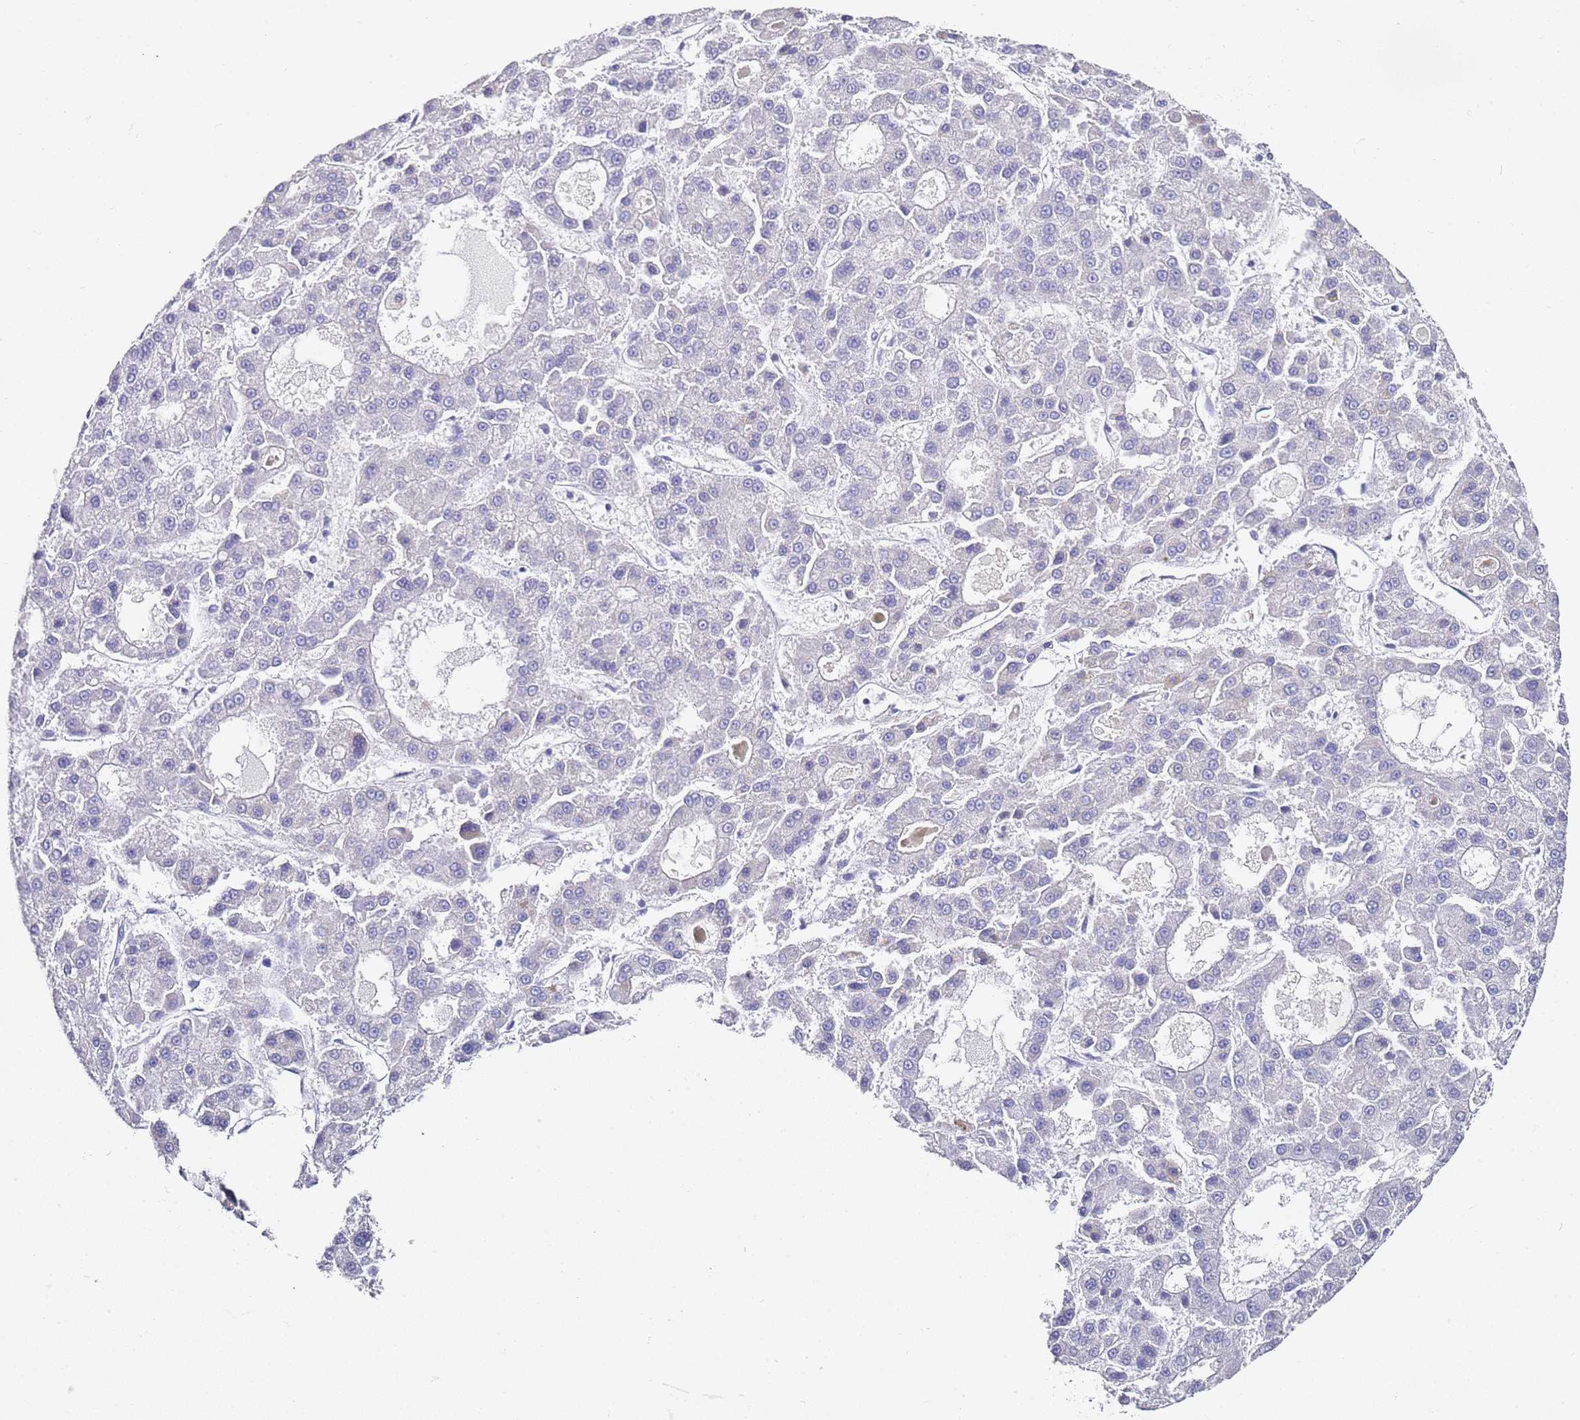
{"staining": {"intensity": "negative", "quantity": "none", "location": "none"}, "tissue": "liver cancer", "cell_type": "Tumor cells", "image_type": "cancer", "snomed": [{"axis": "morphology", "description": "Carcinoma, Hepatocellular, NOS"}, {"axis": "topography", "description": "Liver"}], "caption": "High power microscopy histopathology image of an immunohistochemistry (IHC) photomicrograph of hepatocellular carcinoma (liver), revealing no significant positivity in tumor cells.", "gene": "PTBP2", "patient": {"sex": "male", "age": 70}}